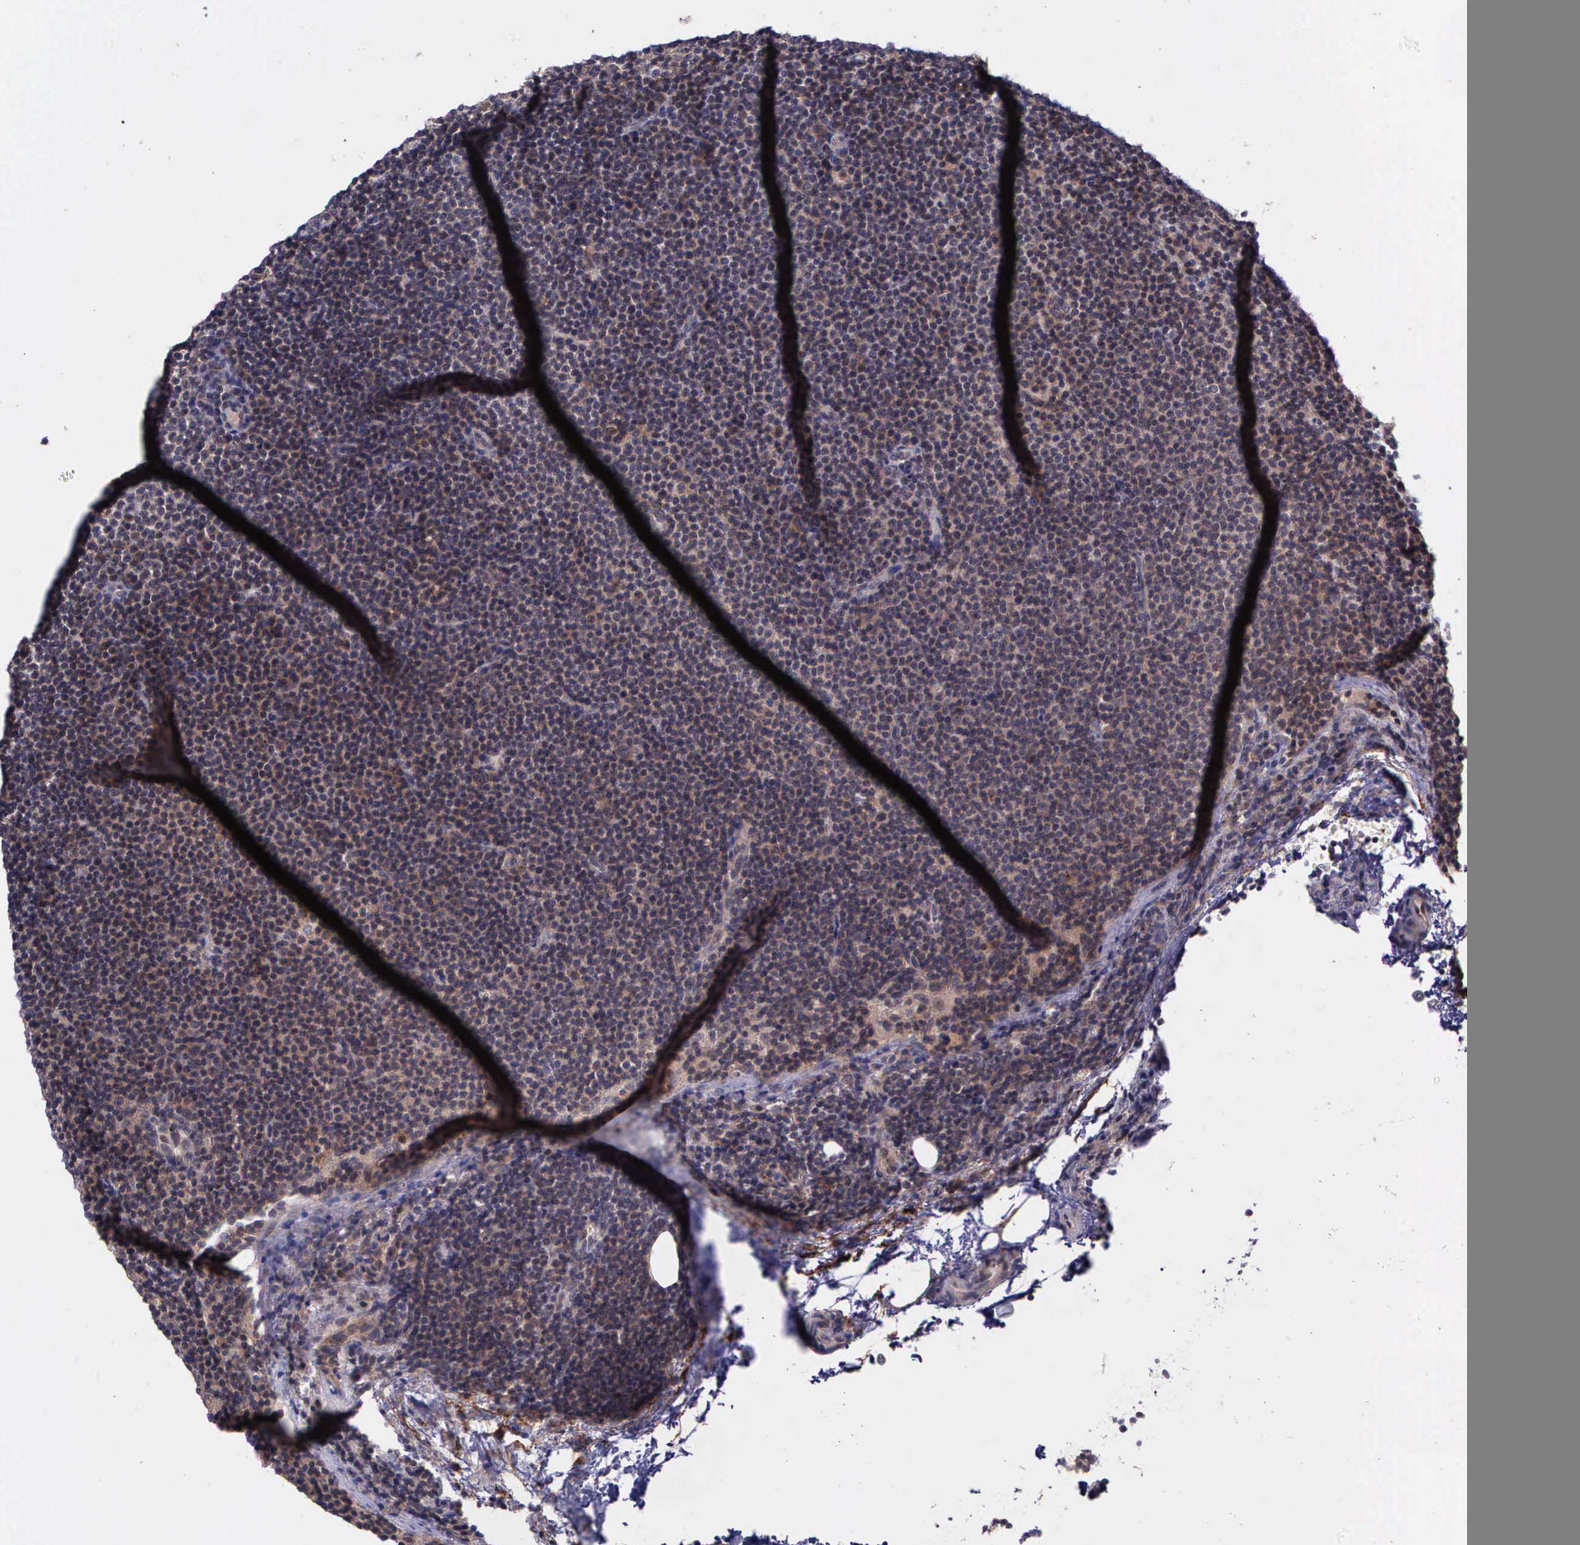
{"staining": {"intensity": "negative", "quantity": "none", "location": "none"}, "tissue": "lymphoma", "cell_type": "Tumor cells", "image_type": "cancer", "snomed": [{"axis": "morphology", "description": "Malignant lymphoma, non-Hodgkin's type, Low grade"}, {"axis": "topography", "description": "Lymph node"}], "caption": "This is a image of immunohistochemistry staining of low-grade malignant lymphoma, non-Hodgkin's type, which shows no expression in tumor cells.", "gene": "PRICKLE3", "patient": {"sex": "female", "age": 69}}